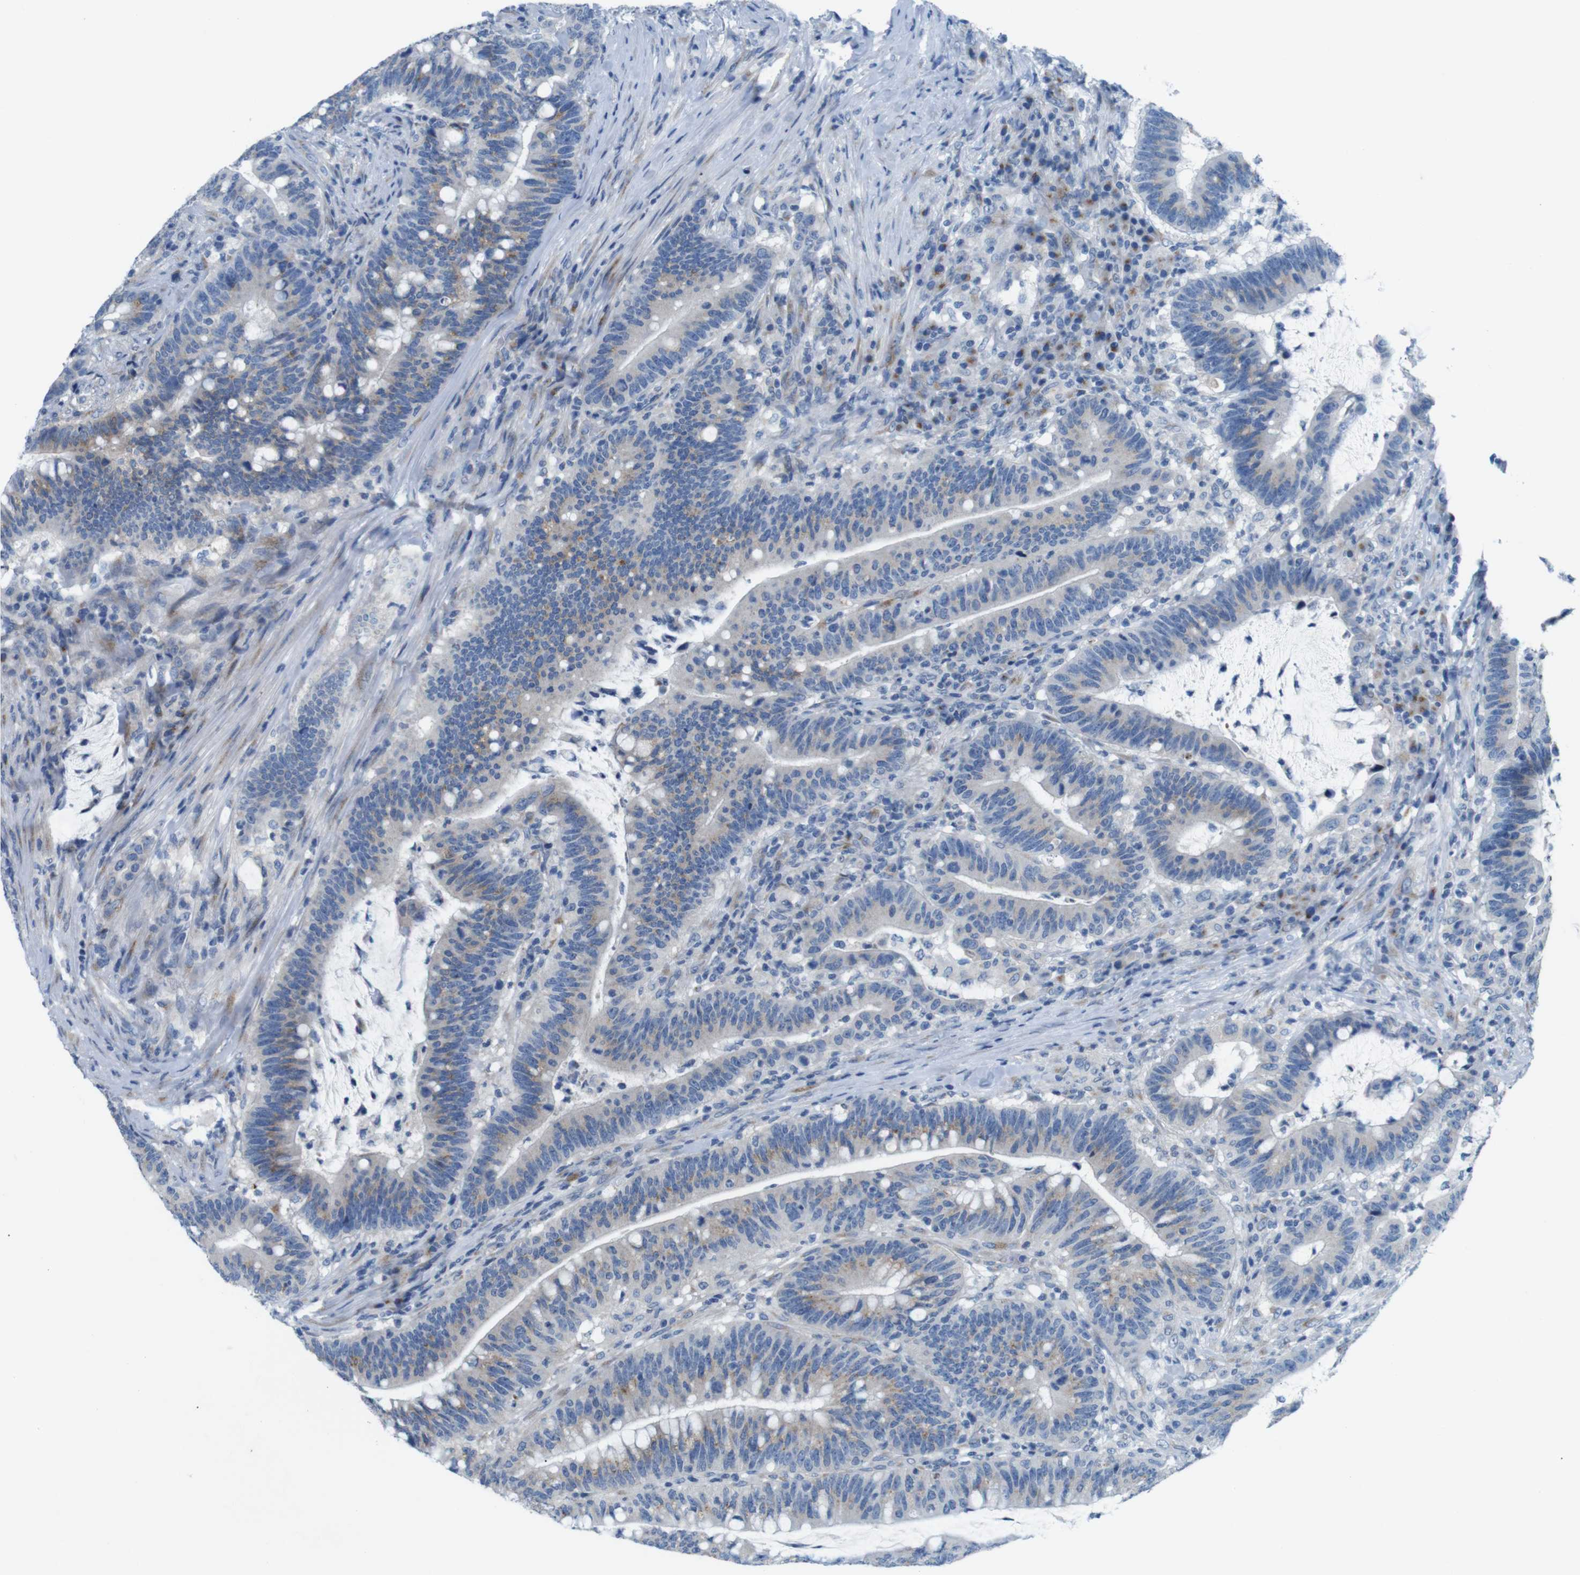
{"staining": {"intensity": "moderate", "quantity": "<25%", "location": "cytoplasmic/membranous"}, "tissue": "colorectal cancer", "cell_type": "Tumor cells", "image_type": "cancer", "snomed": [{"axis": "morphology", "description": "Normal tissue, NOS"}, {"axis": "morphology", "description": "Adenocarcinoma, NOS"}, {"axis": "topography", "description": "Colon"}], "caption": "Immunohistochemistry (IHC) micrograph of neoplastic tissue: adenocarcinoma (colorectal) stained using immunohistochemistry (IHC) displays low levels of moderate protein expression localized specifically in the cytoplasmic/membranous of tumor cells, appearing as a cytoplasmic/membranous brown color.", "gene": "GOLGA2", "patient": {"sex": "female", "age": 66}}